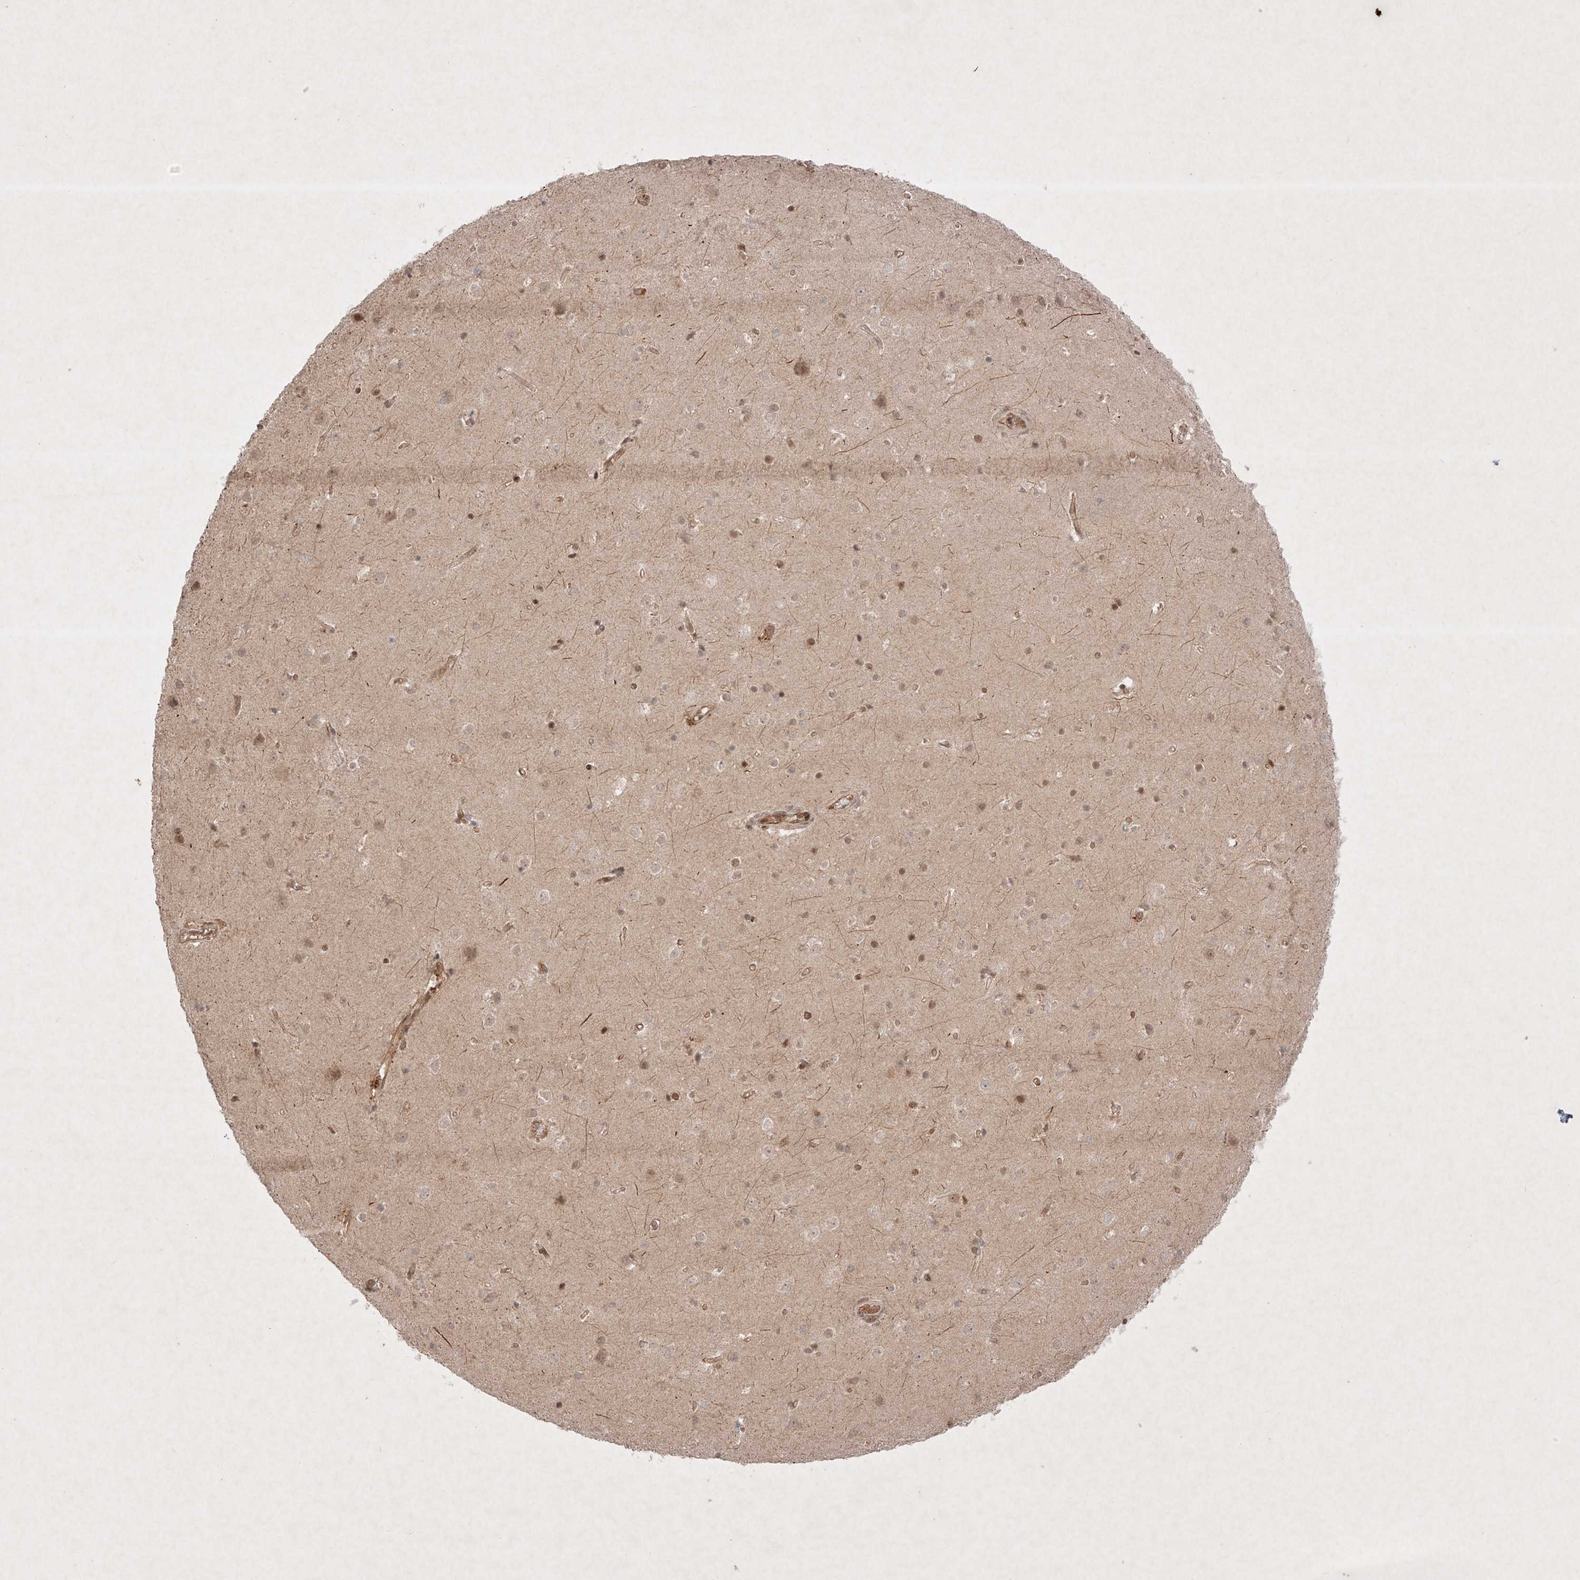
{"staining": {"intensity": "moderate", "quantity": "25%-75%", "location": "cytoplasmic/membranous,nuclear"}, "tissue": "cerebral cortex", "cell_type": "Endothelial cells", "image_type": "normal", "snomed": [{"axis": "morphology", "description": "Normal tissue, NOS"}, {"axis": "topography", "description": "Cerebral cortex"}], "caption": "Cerebral cortex stained with a protein marker demonstrates moderate staining in endothelial cells.", "gene": "RNF31", "patient": {"sex": "male", "age": 54}}